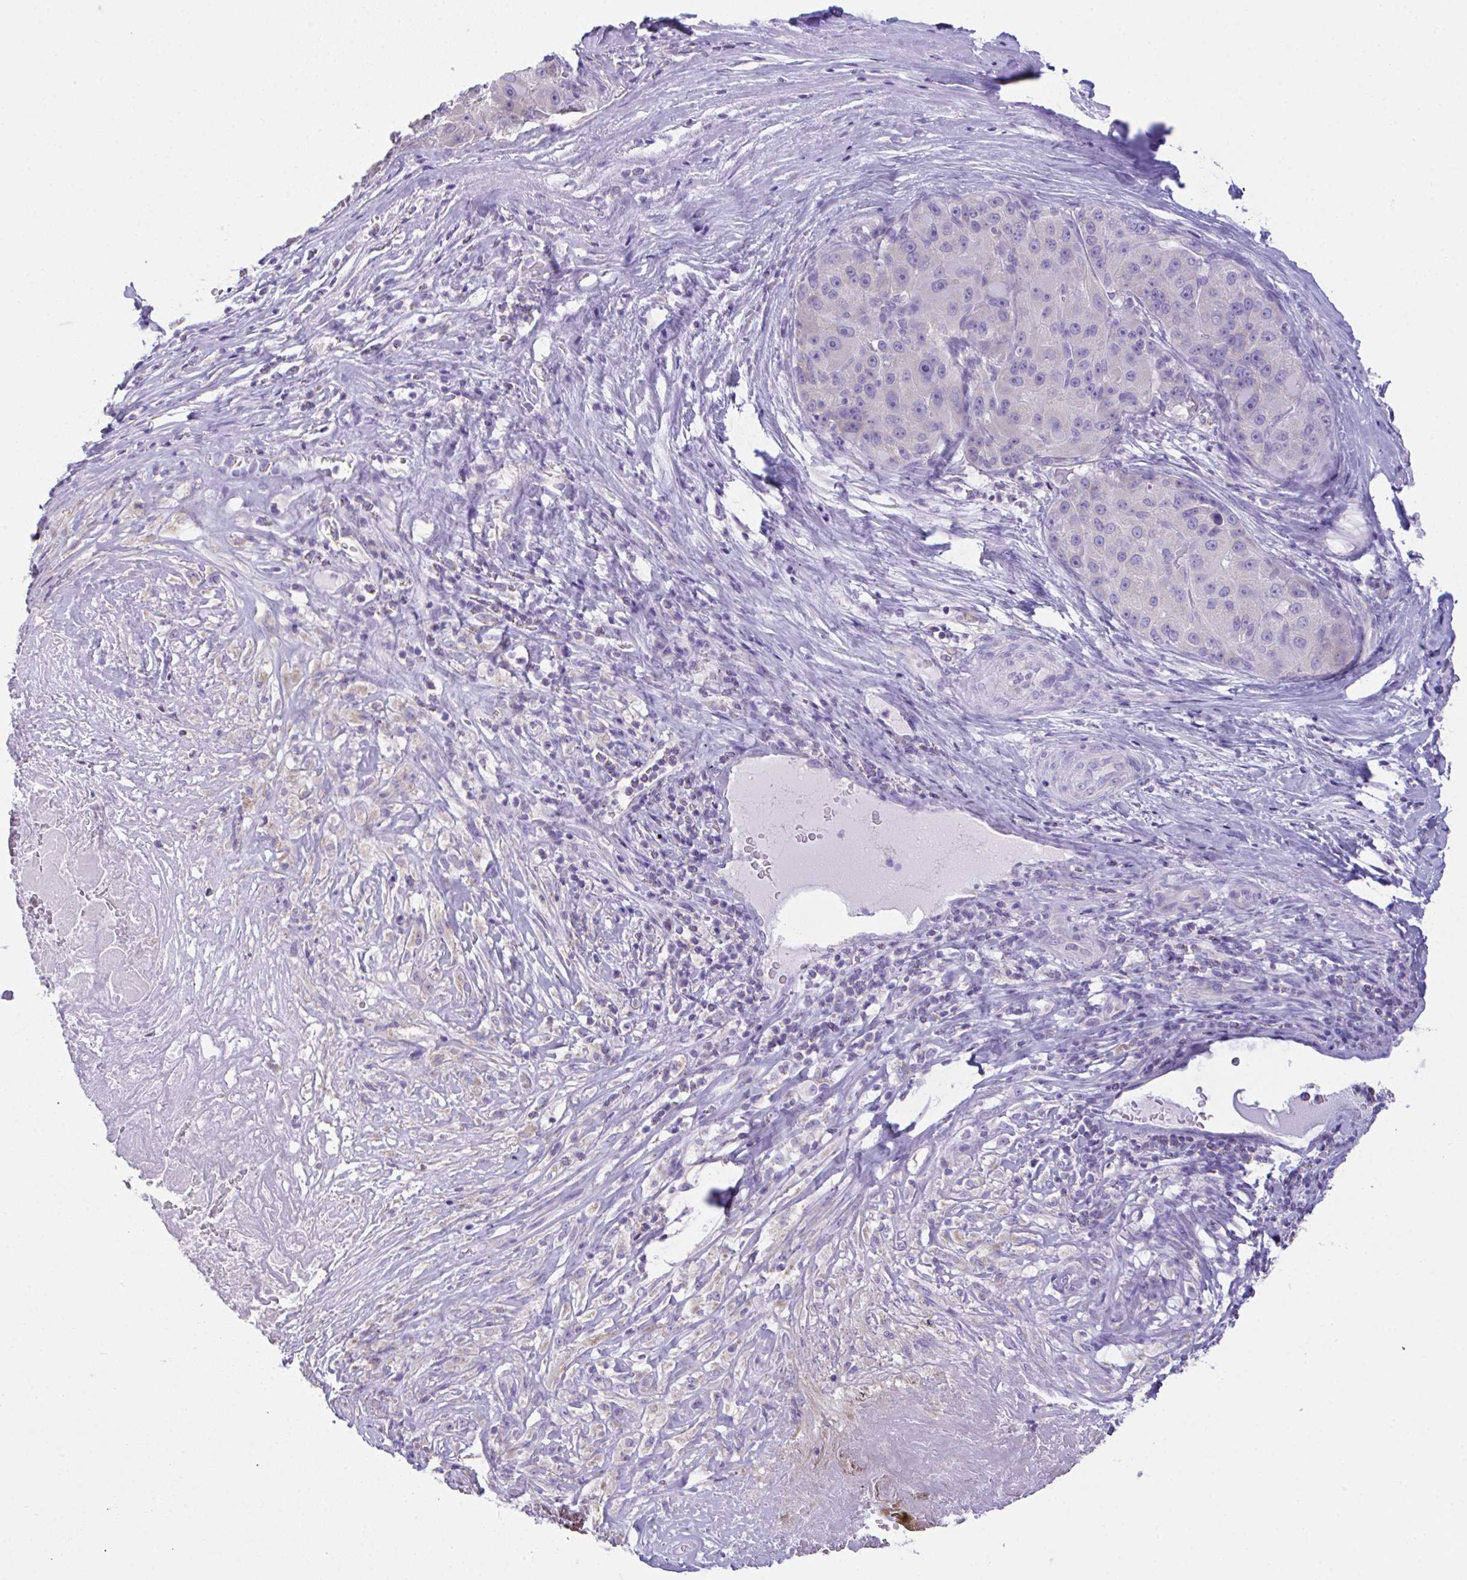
{"staining": {"intensity": "negative", "quantity": "none", "location": "none"}, "tissue": "liver cancer", "cell_type": "Tumor cells", "image_type": "cancer", "snomed": [{"axis": "morphology", "description": "Carcinoma, Hepatocellular, NOS"}, {"axis": "topography", "description": "Liver"}], "caption": "This is an immunohistochemistry photomicrograph of liver cancer (hepatocellular carcinoma). There is no staining in tumor cells.", "gene": "NLRP8", "patient": {"sex": "male", "age": 76}}